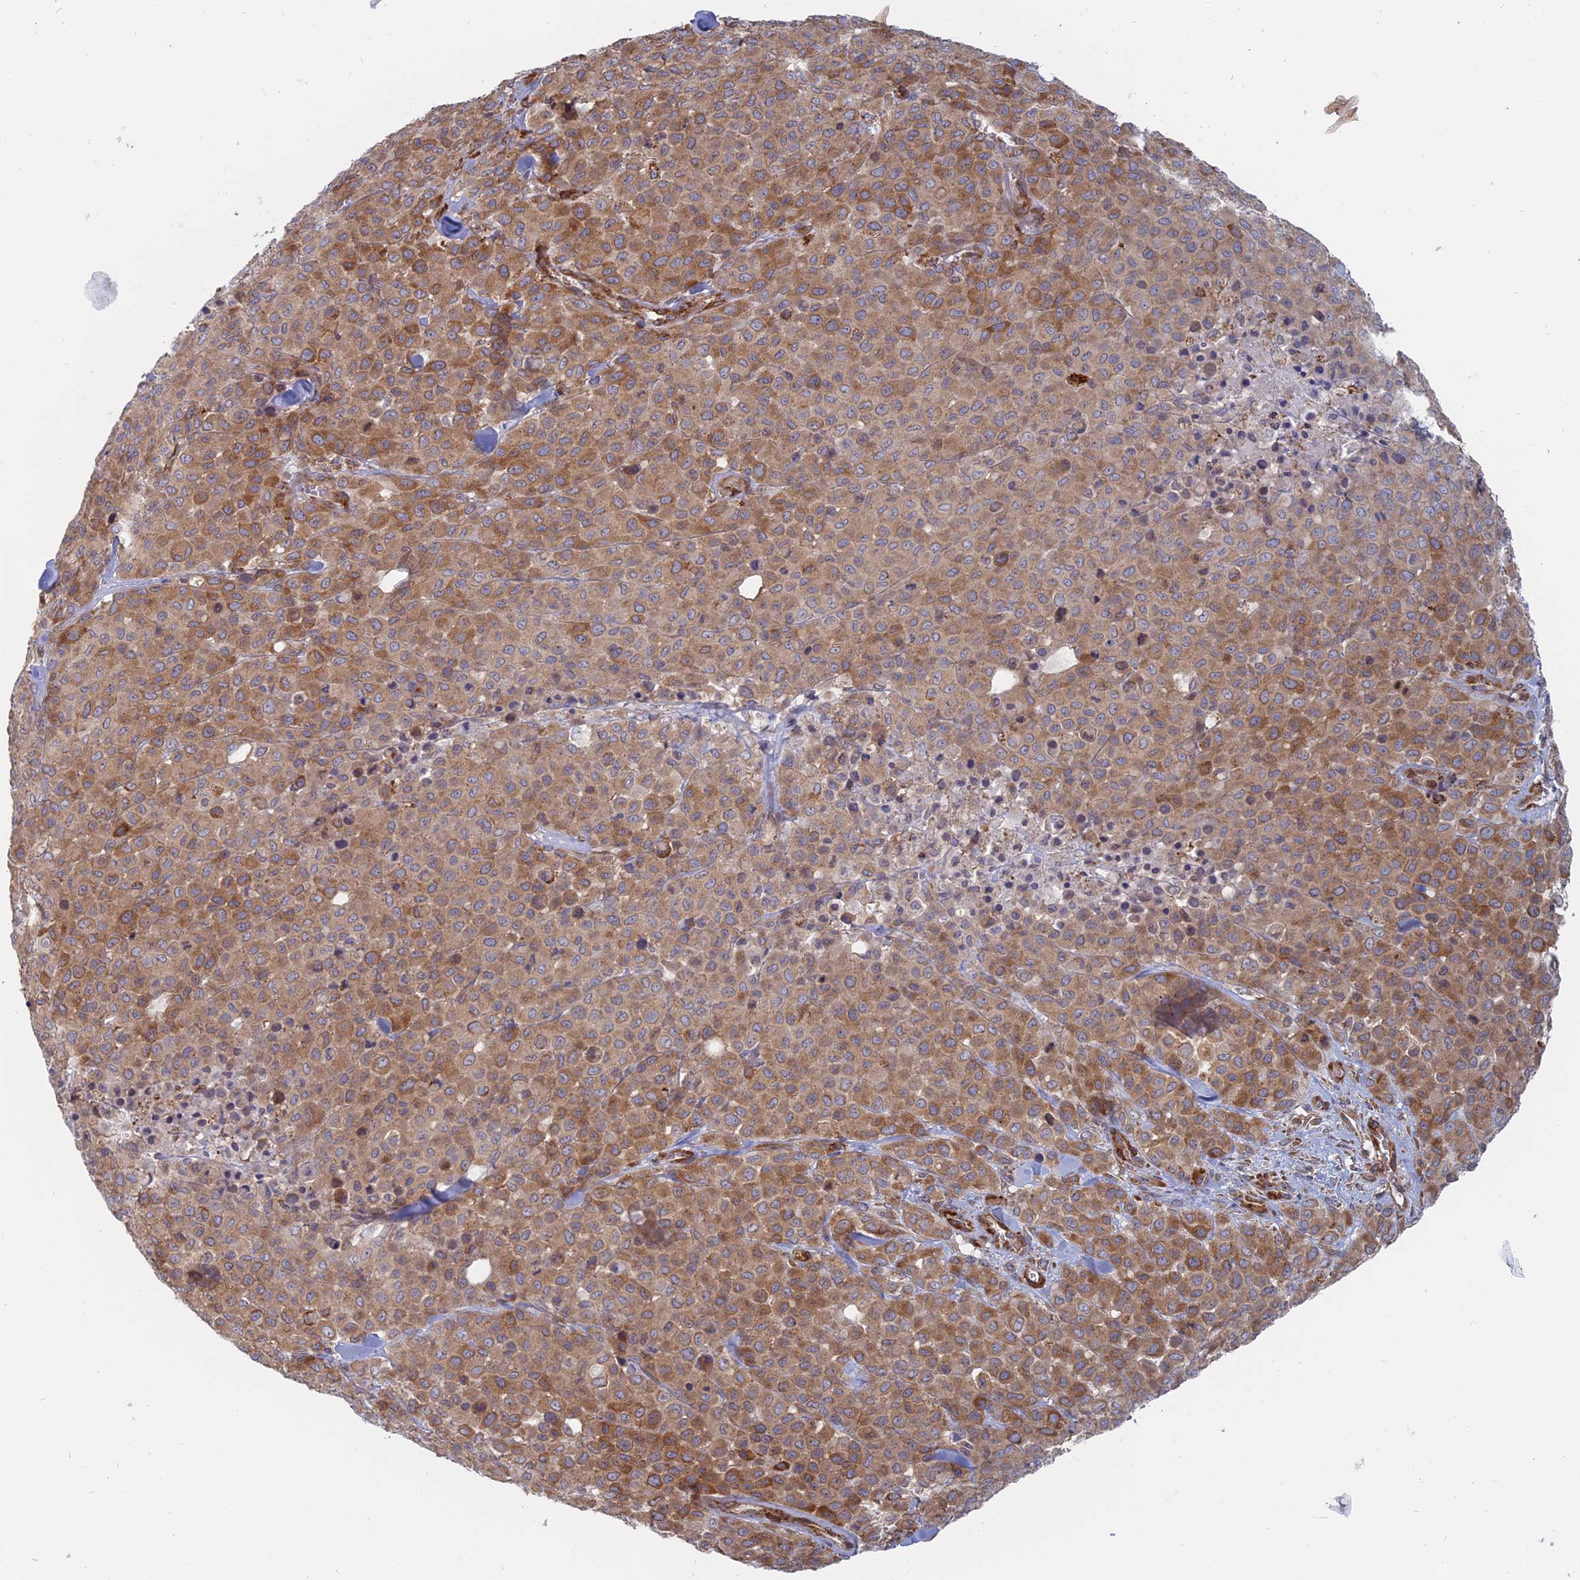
{"staining": {"intensity": "moderate", "quantity": ">75%", "location": "cytoplasmic/membranous"}, "tissue": "melanoma", "cell_type": "Tumor cells", "image_type": "cancer", "snomed": [{"axis": "morphology", "description": "Malignant melanoma, Metastatic site"}, {"axis": "topography", "description": "Skin"}], "caption": "About >75% of tumor cells in human malignant melanoma (metastatic site) reveal moderate cytoplasmic/membranous protein staining as visualized by brown immunohistochemical staining.", "gene": "TBC1D30", "patient": {"sex": "female", "age": 81}}